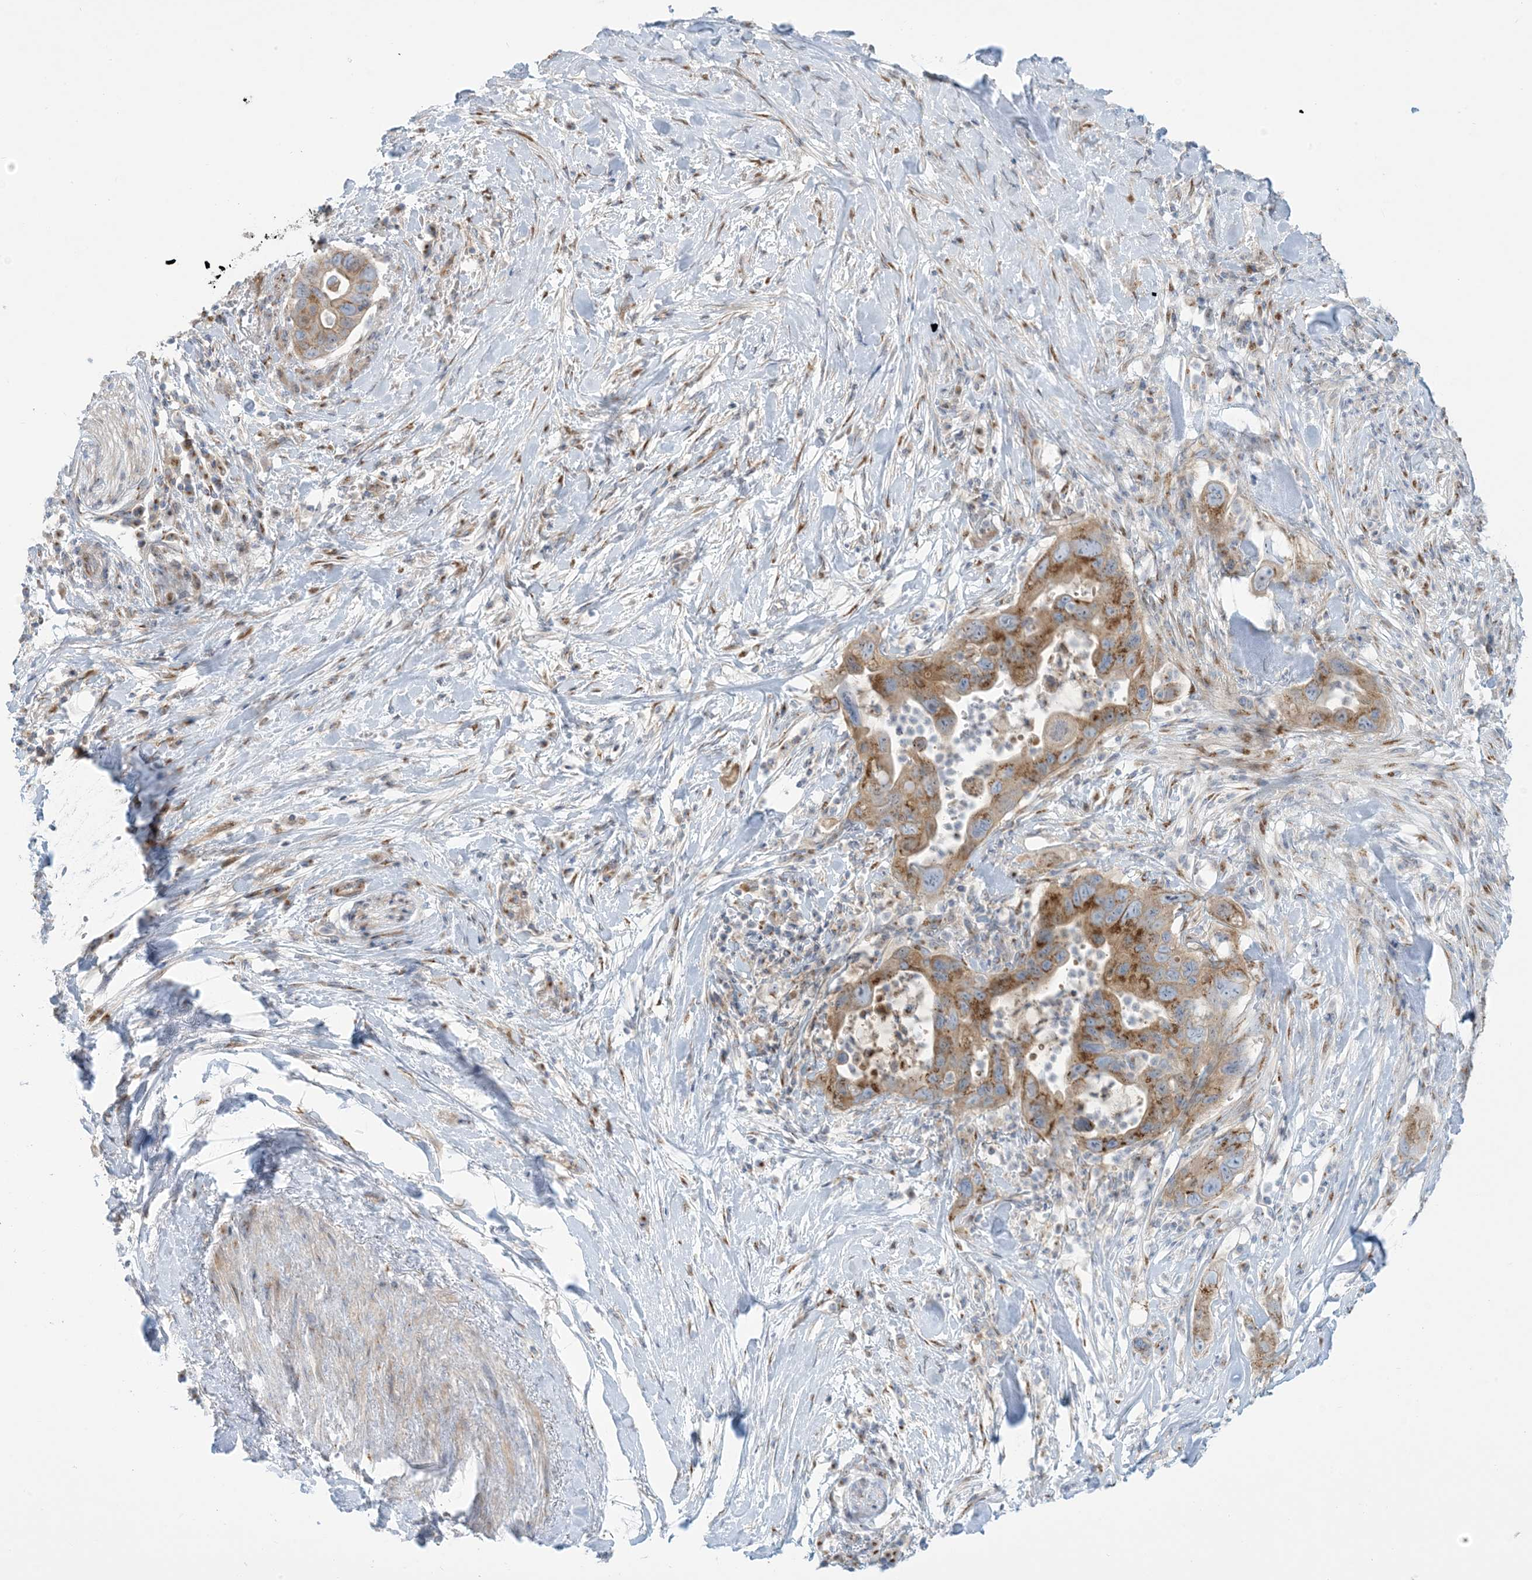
{"staining": {"intensity": "moderate", "quantity": ">75%", "location": "cytoplasmic/membranous"}, "tissue": "pancreatic cancer", "cell_type": "Tumor cells", "image_type": "cancer", "snomed": [{"axis": "morphology", "description": "Adenocarcinoma, NOS"}, {"axis": "topography", "description": "Pancreas"}], "caption": "Immunohistochemical staining of pancreatic adenocarcinoma reveals medium levels of moderate cytoplasmic/membranous protein staining in approximately >75% of tumor cells.", "gene": "AFTPH", "patient": {"sex": "female", "age": 71}}